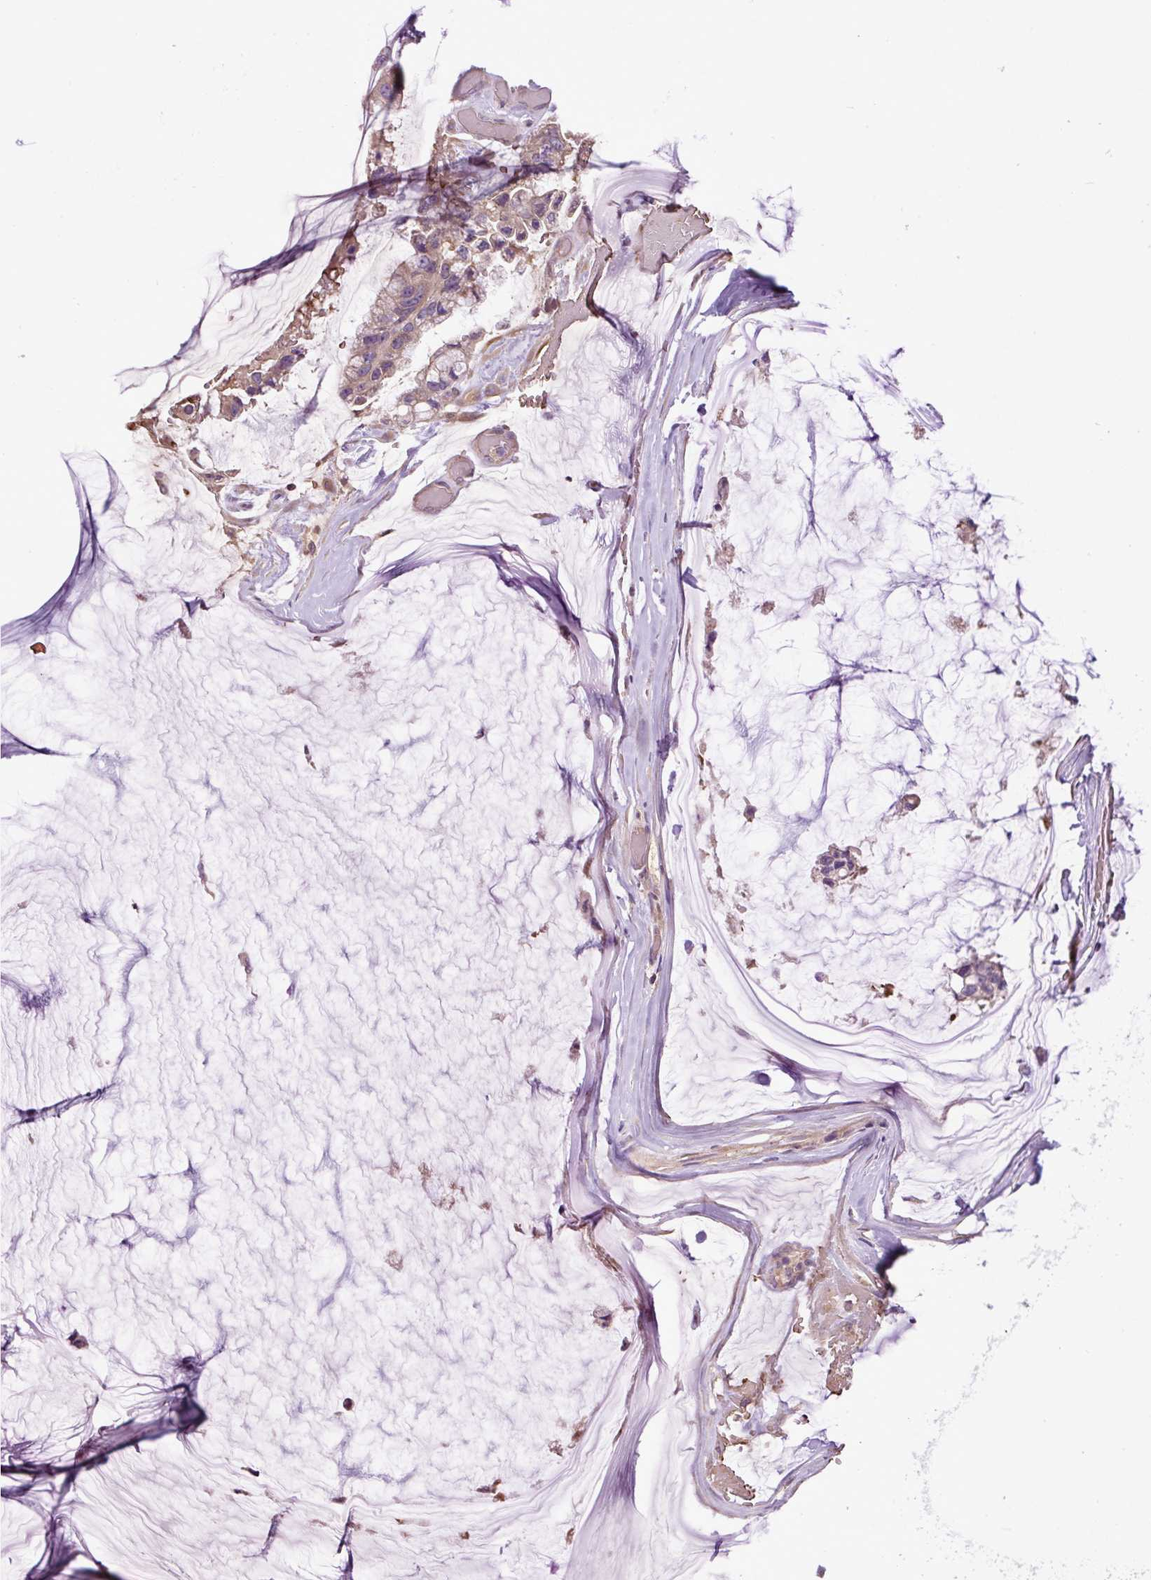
{"staining": {"intensity": "weak", "quantity": "<25%", "location": "cytoplasmic/membranous"}, "tissue": "ovarian cancer", "cell_type": "Tumor cells", "image_type": "cancer", "snomed": [{"axis": "morphology", "description": "Cystadenocarcinoma, mucinous, NOS"}, {"axis": "topography", "description": "Ovary"}], "caption": "Immunohistochemistry of human mucinous cystadenocarcinoma (ovarian) demonstrates no expression in tumor cells.", "gene": "CXCL13", "patient": {"sex": "female", "age": 39}}